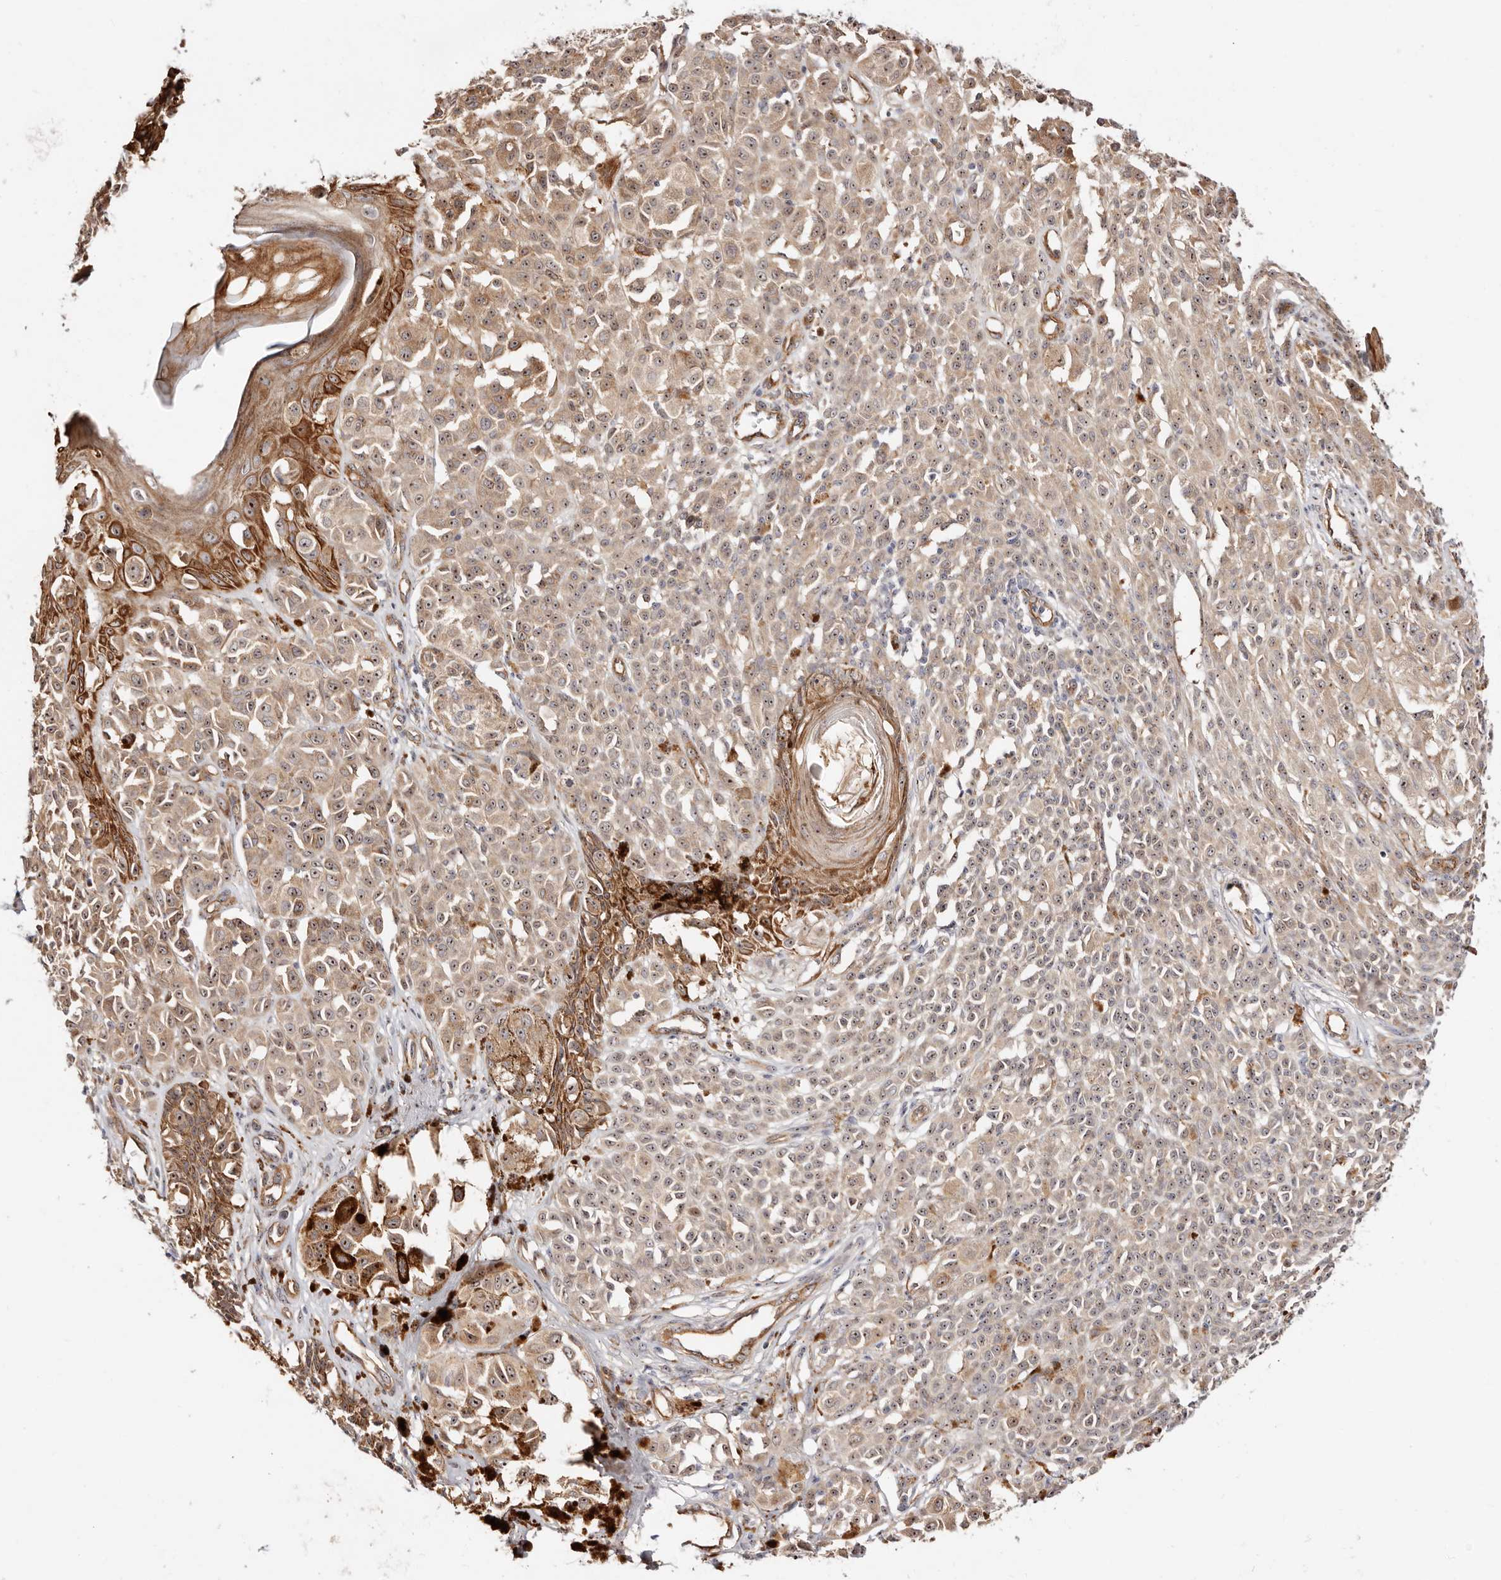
{"staining": {"intensity": "moderate", "quantity": ">75%", "location": "cytoplasmic/membranous,nuclear"}, "tissue": "melanoma", "cell_type": "Tumor cells", "image_type": "cancer", "snomed": [{"axis": "morphology", "description": "Malignant melanoma, NOS"}, {"axis": "topography", "description": "Skin of leg"}], "caption": "This is a micrograph of immunohistochemistry staining of melanoma, which shows moderate staining in the cytoplasmic/membranous and nuclear of tumor cells.", "gene": "ODF2L", "patient": {"sex": "female", "age": 72}}